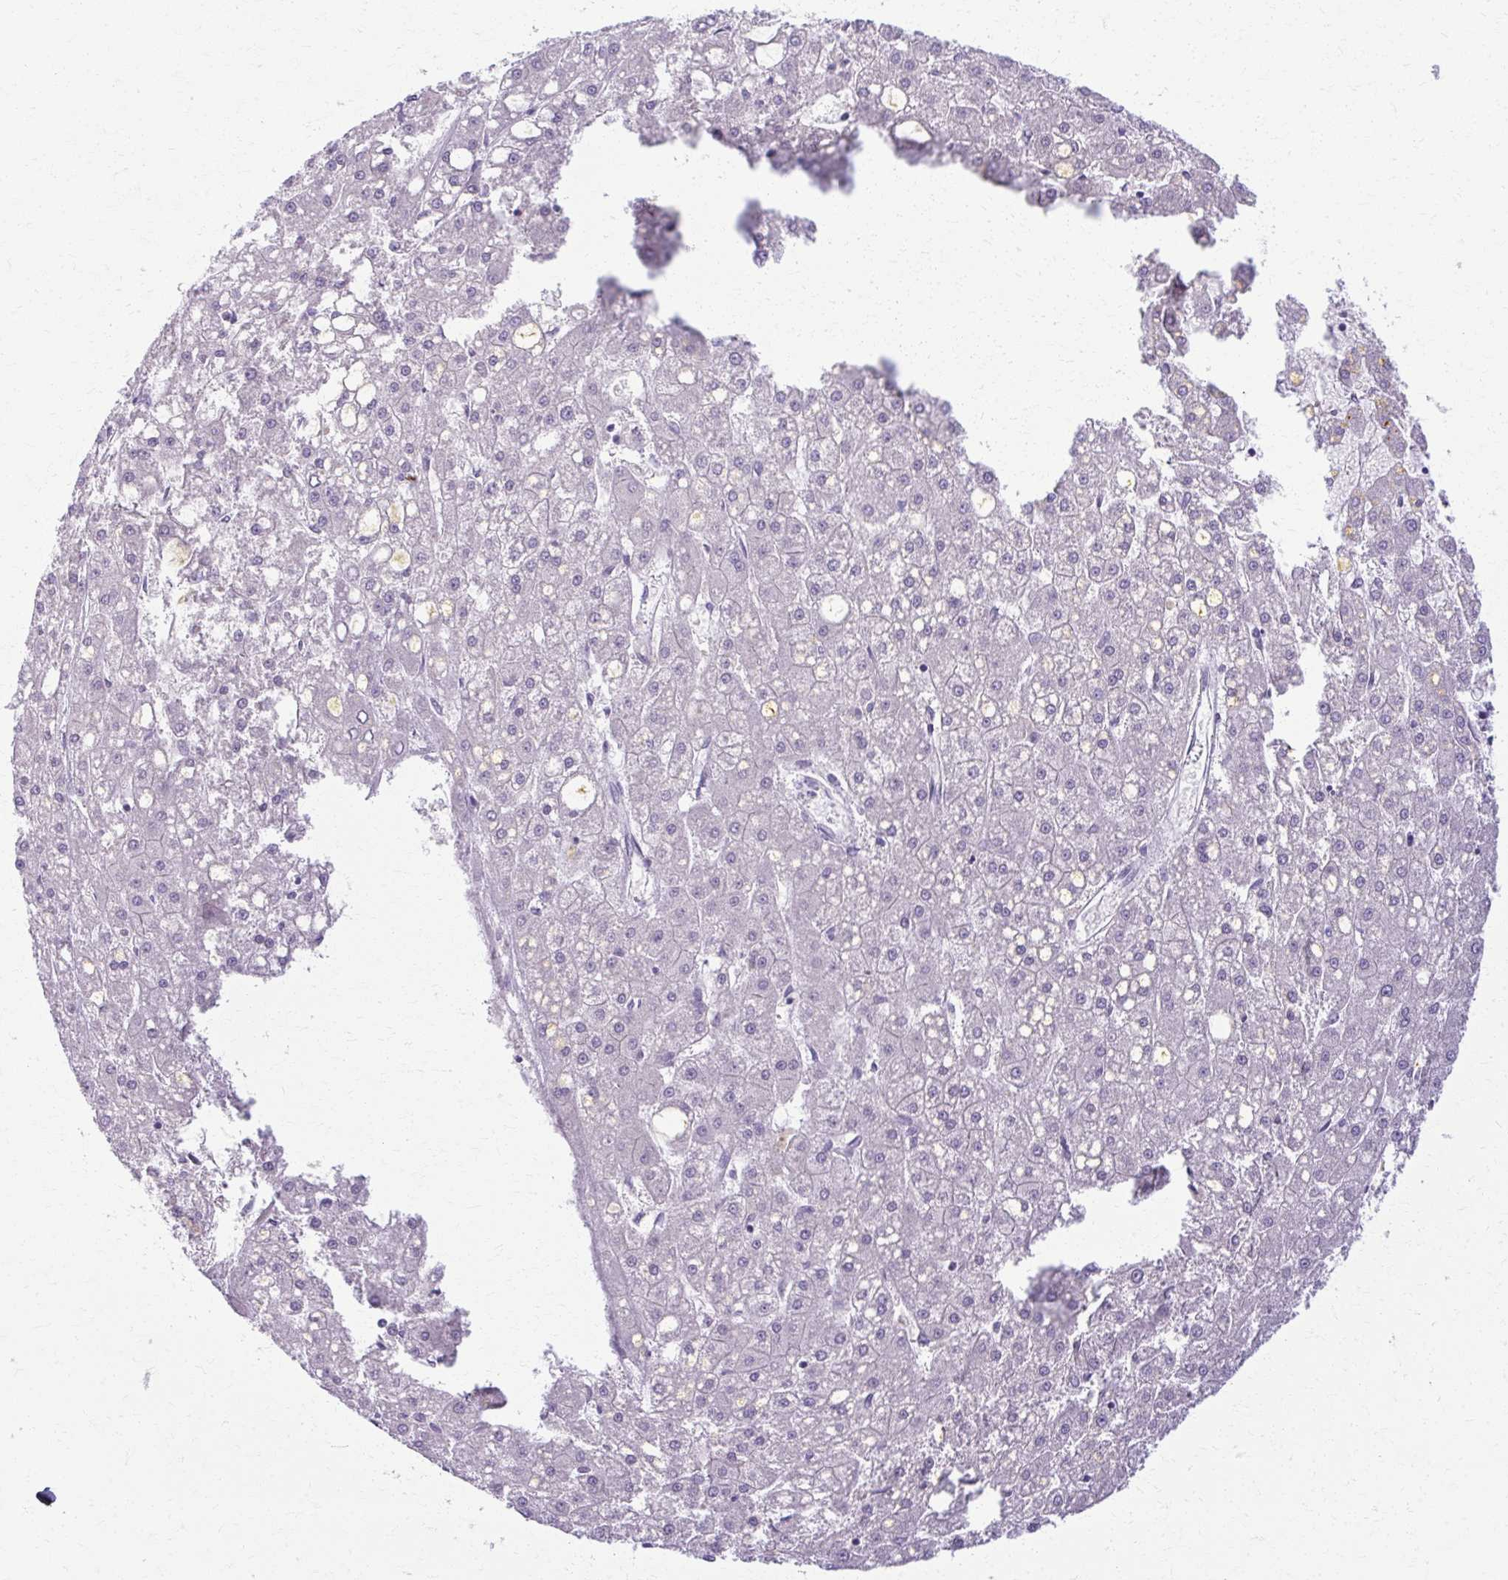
{"staining": {"intensity": "negative", "quantity": "none", "location": "none"}, "tissue": "liver cancer", "cell_type": "Tumor cells", "image_type": "cancer", "snomed": [{"axis": "morphology", "description": "Carcinoma, Hepatocellular, NOS"}, {"axis": "topography", "description": "Liver"}], "caption": "DAB immunohistochemical staining of liver hepatocellular carcinoma displays no significant positivity in tumor cells.", "gene": "OR4M1", "patient": {"sex": "male", "age": 67}}